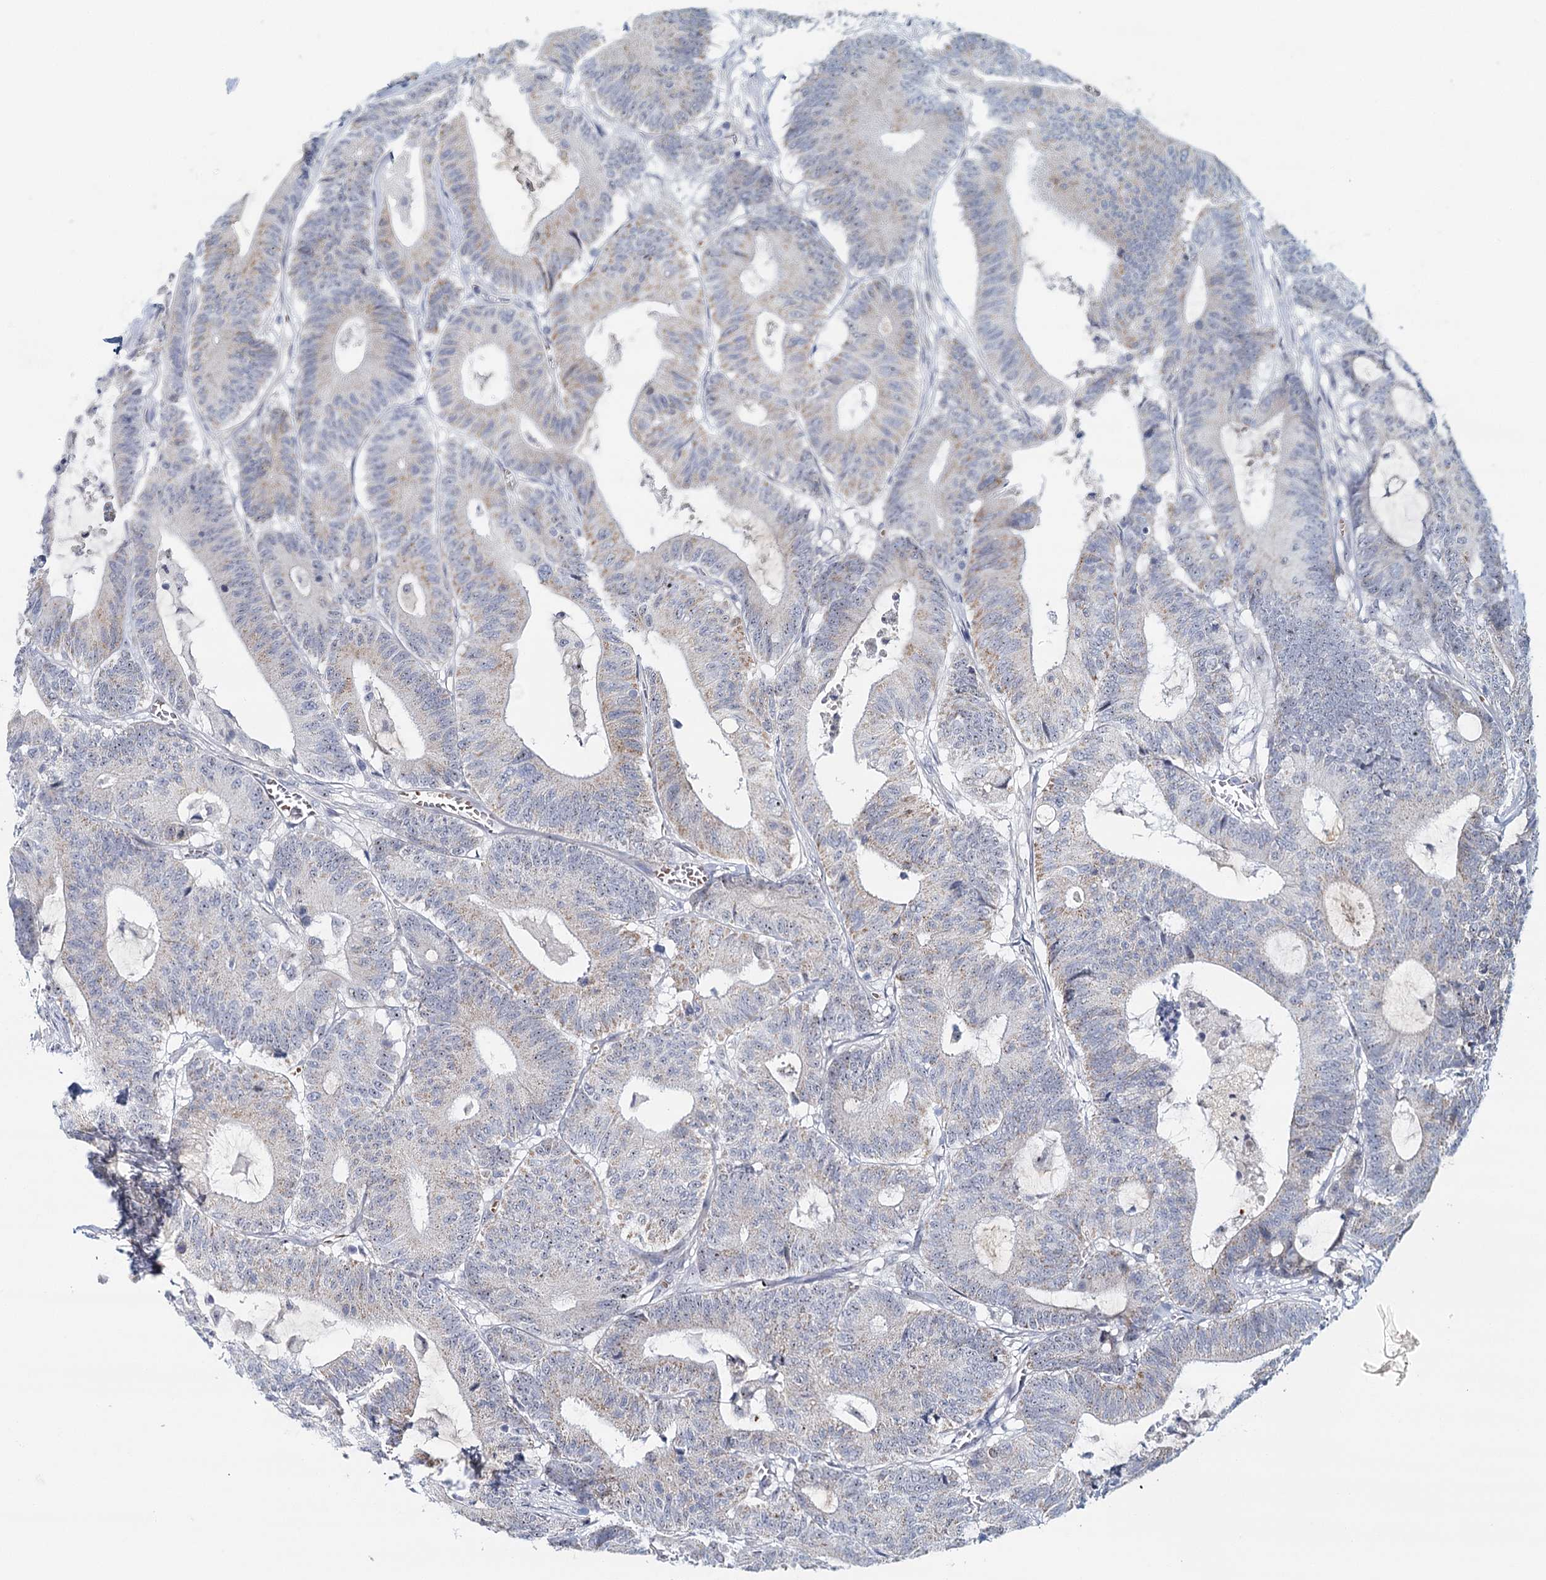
{"staining": {"intensity": "weak", "quantity": "<25%", "location": "cytoplasmic/membranous"}, "tissue": "colorectal cancer", "cell_type": "Tumor cells", "image_type": "cancer", "snomed": [{"axis": "morphology", "description": "Adenocarcinoma, NOS"}, {"axis": "topography", "description": "Colon"}], "caption": "An image of human colorectal adenocarcinoma is negative for staining in tumor cells. (DAB immunohistochemistry (IHC) visualized using brightfield microscopy, high magnification).", "gene": "RBM43", "patient": {"sex": "female", "age": 84}}